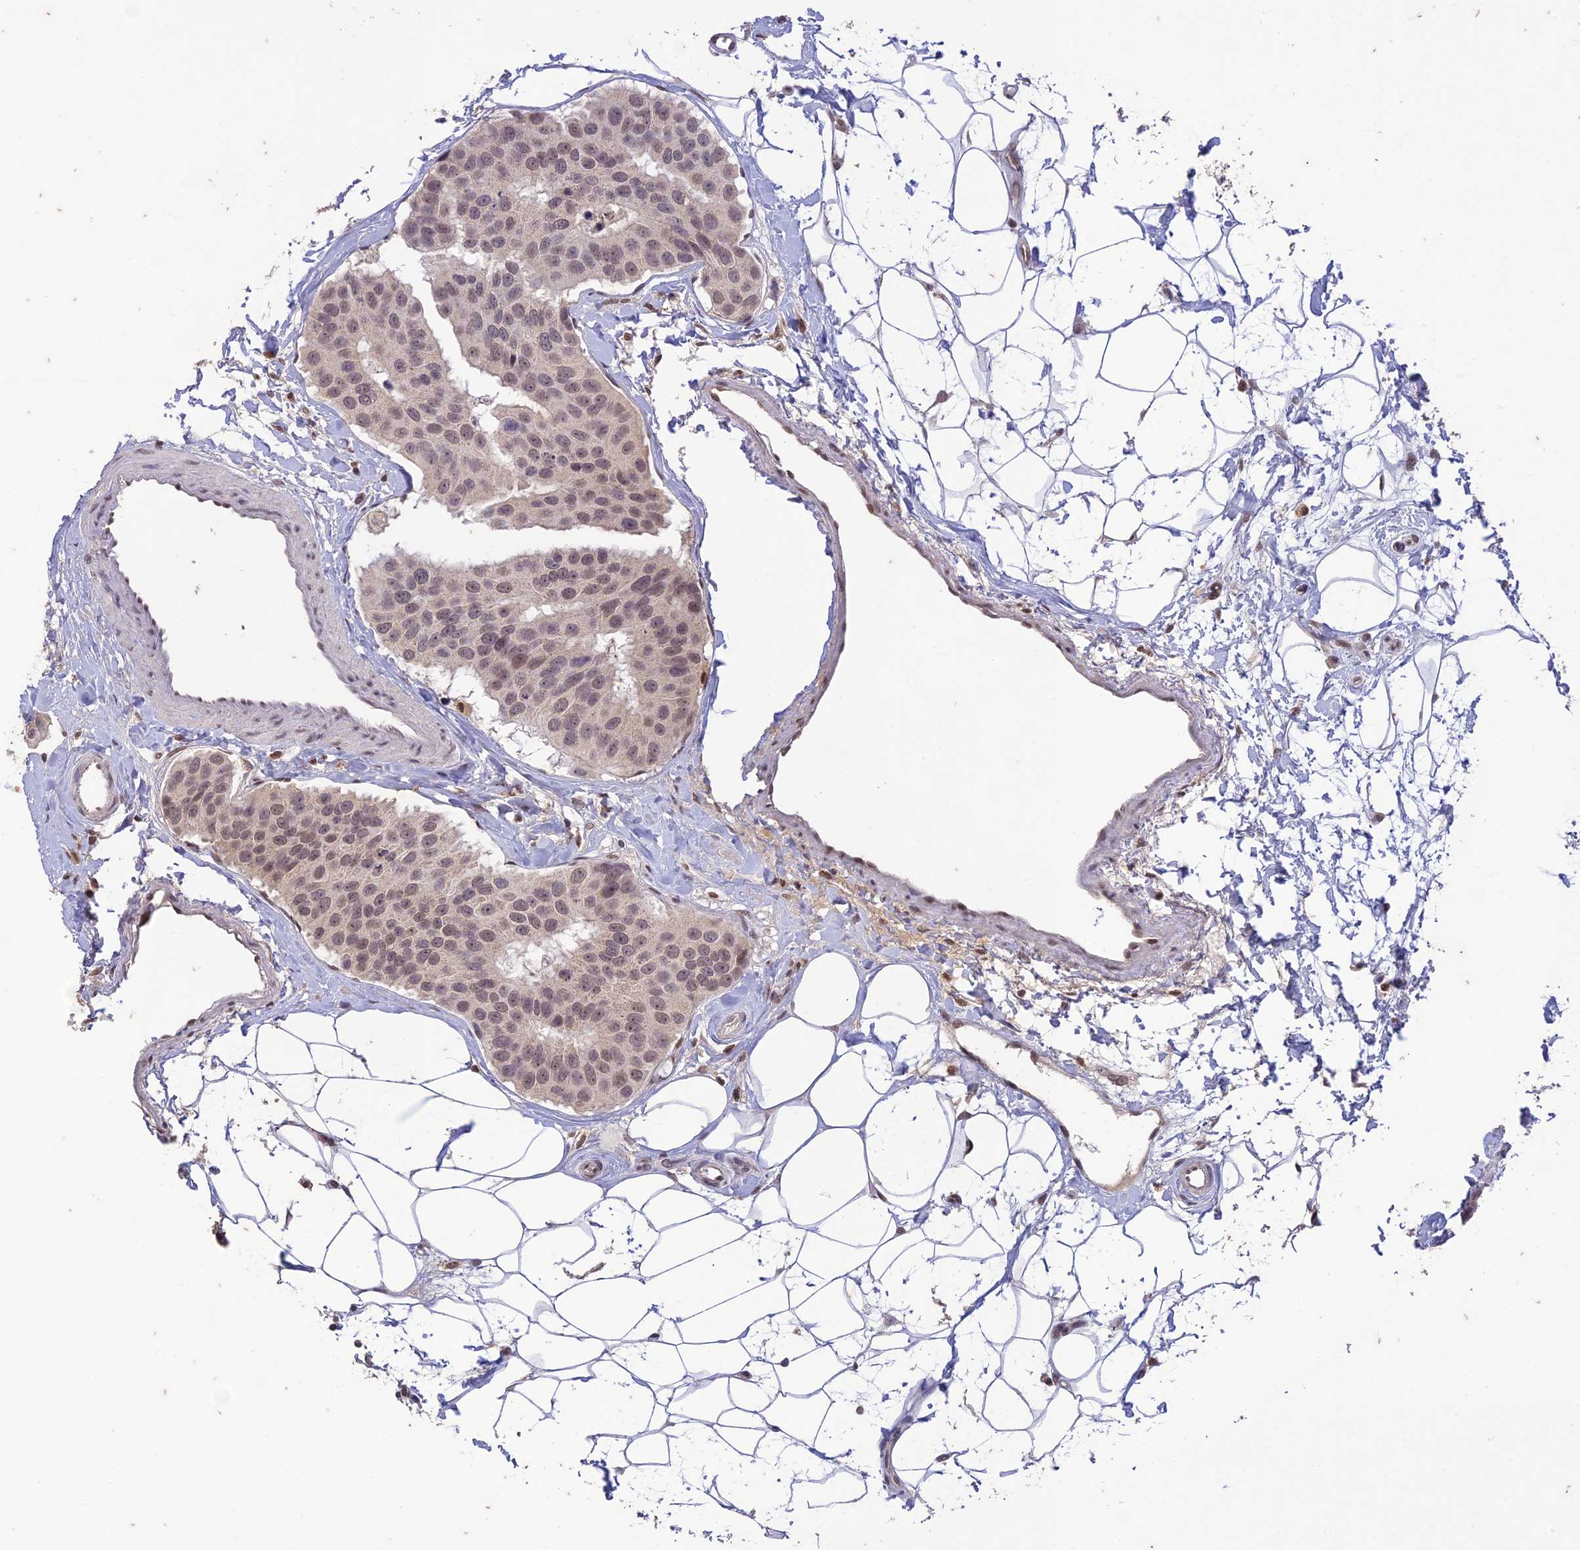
{"staining": {"intensity": "weak", "quantity": ">75%", "location": "nuclear"}, "tissue": "breast cancer", "cell_type": "Tumor cells", "image_type": "cancer", "snomed": [{"axis": "morphology", "description": "Normal tissue, NOS"}, {"axis": "morphology", "description": "Duct carcinoma"}, {"axis": "topography", "description": "Breast"}], "caption": "Breast intraductal carcinoma stained with IHC demonstrates weak nuclear expression in about >75% of tumor cells. (Brightfield microscopy of DAB IHC at high magnification).", "gene": "POP4", "patient": {"sex": "female", "age": 39}}